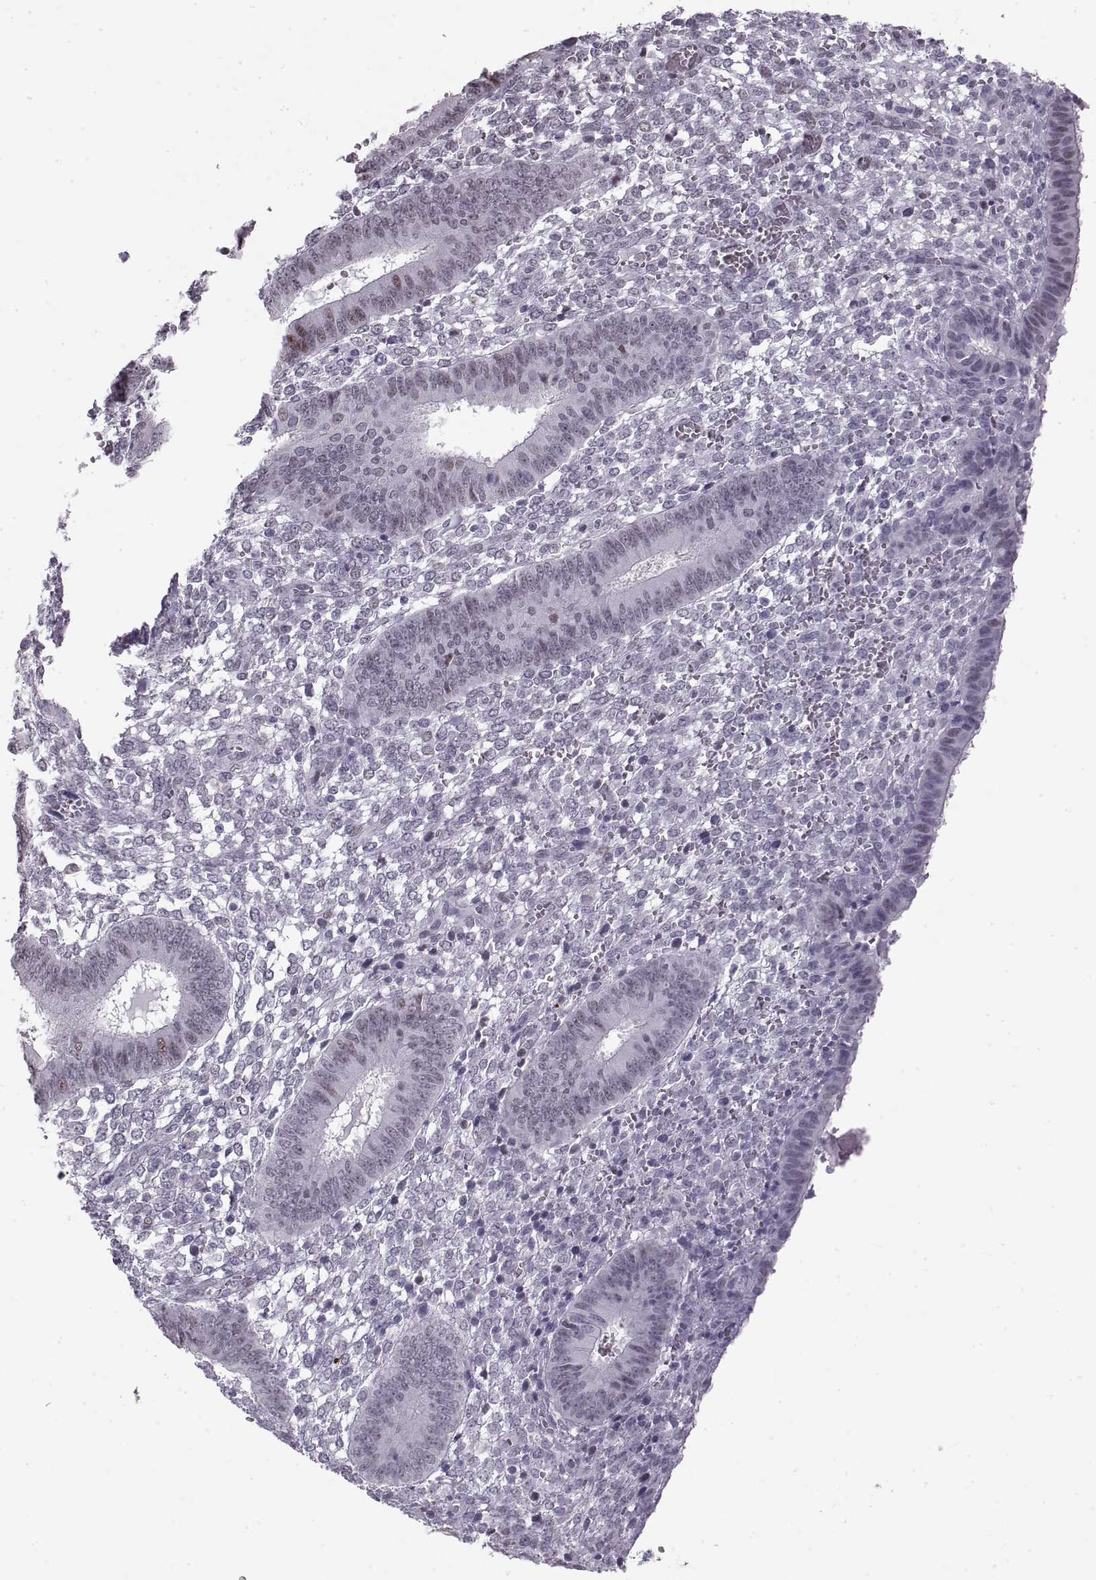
{"staining": {"intensity": "negative", "quantity": "none", "location": "none"}, "tissue": "endometrium", "cell_type": "Cells in endometrial stroma", "image_type": "normal", "snomed": [{"axis": "morphology", "description": "Normal tissue, NOS"}, {"axis": "topography", "description": "Endometrium"}], "caption": "Protein analysis of benign endometrium displays no significant expression in cells in endometrial stroma.", "gene": "NANOS3", "patient": {"sex": "female", "age": 42}}